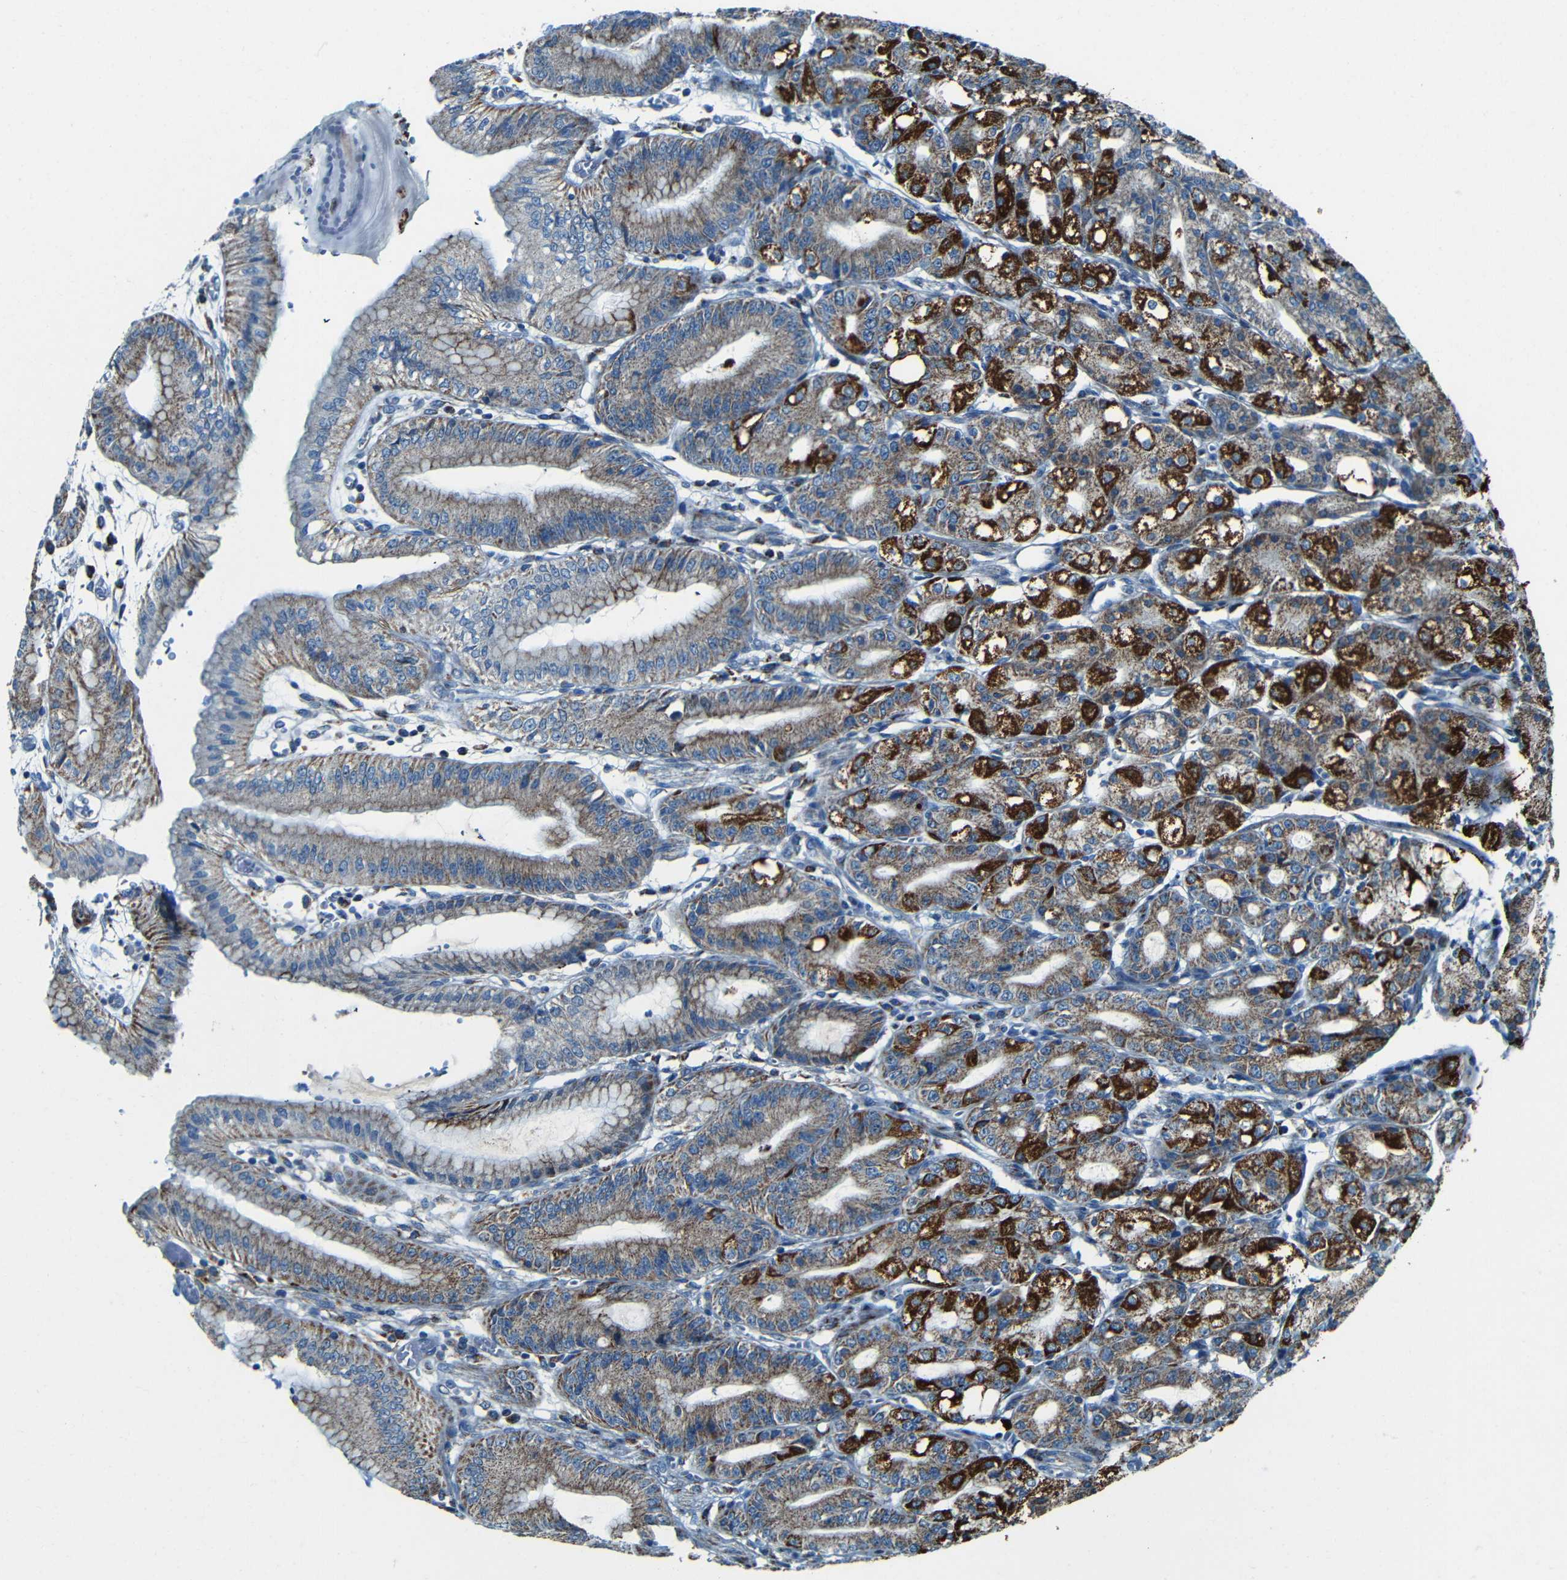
{"staining": {"intensity": "strong", "quantity": "25%-75%", "location": "cytoplasmic/membranous"}, "tissue": "stomach", "cell_type": "Glandular cells", "image_type": "normal", "snomed": [{"axis": "morphology", "description": "Normal tissue, NOS"}, {"axis": "topography", "description": "Stomach, lower"}], "caption": "Unremarkable stomach exhibits strong cytoplasmic/membranous positivity in approximately 25%-75% of glandular cells, visualized by immunohistochemistry.", "gene": "WSCD2", "patient": {"sex": "male", "age": 71}}